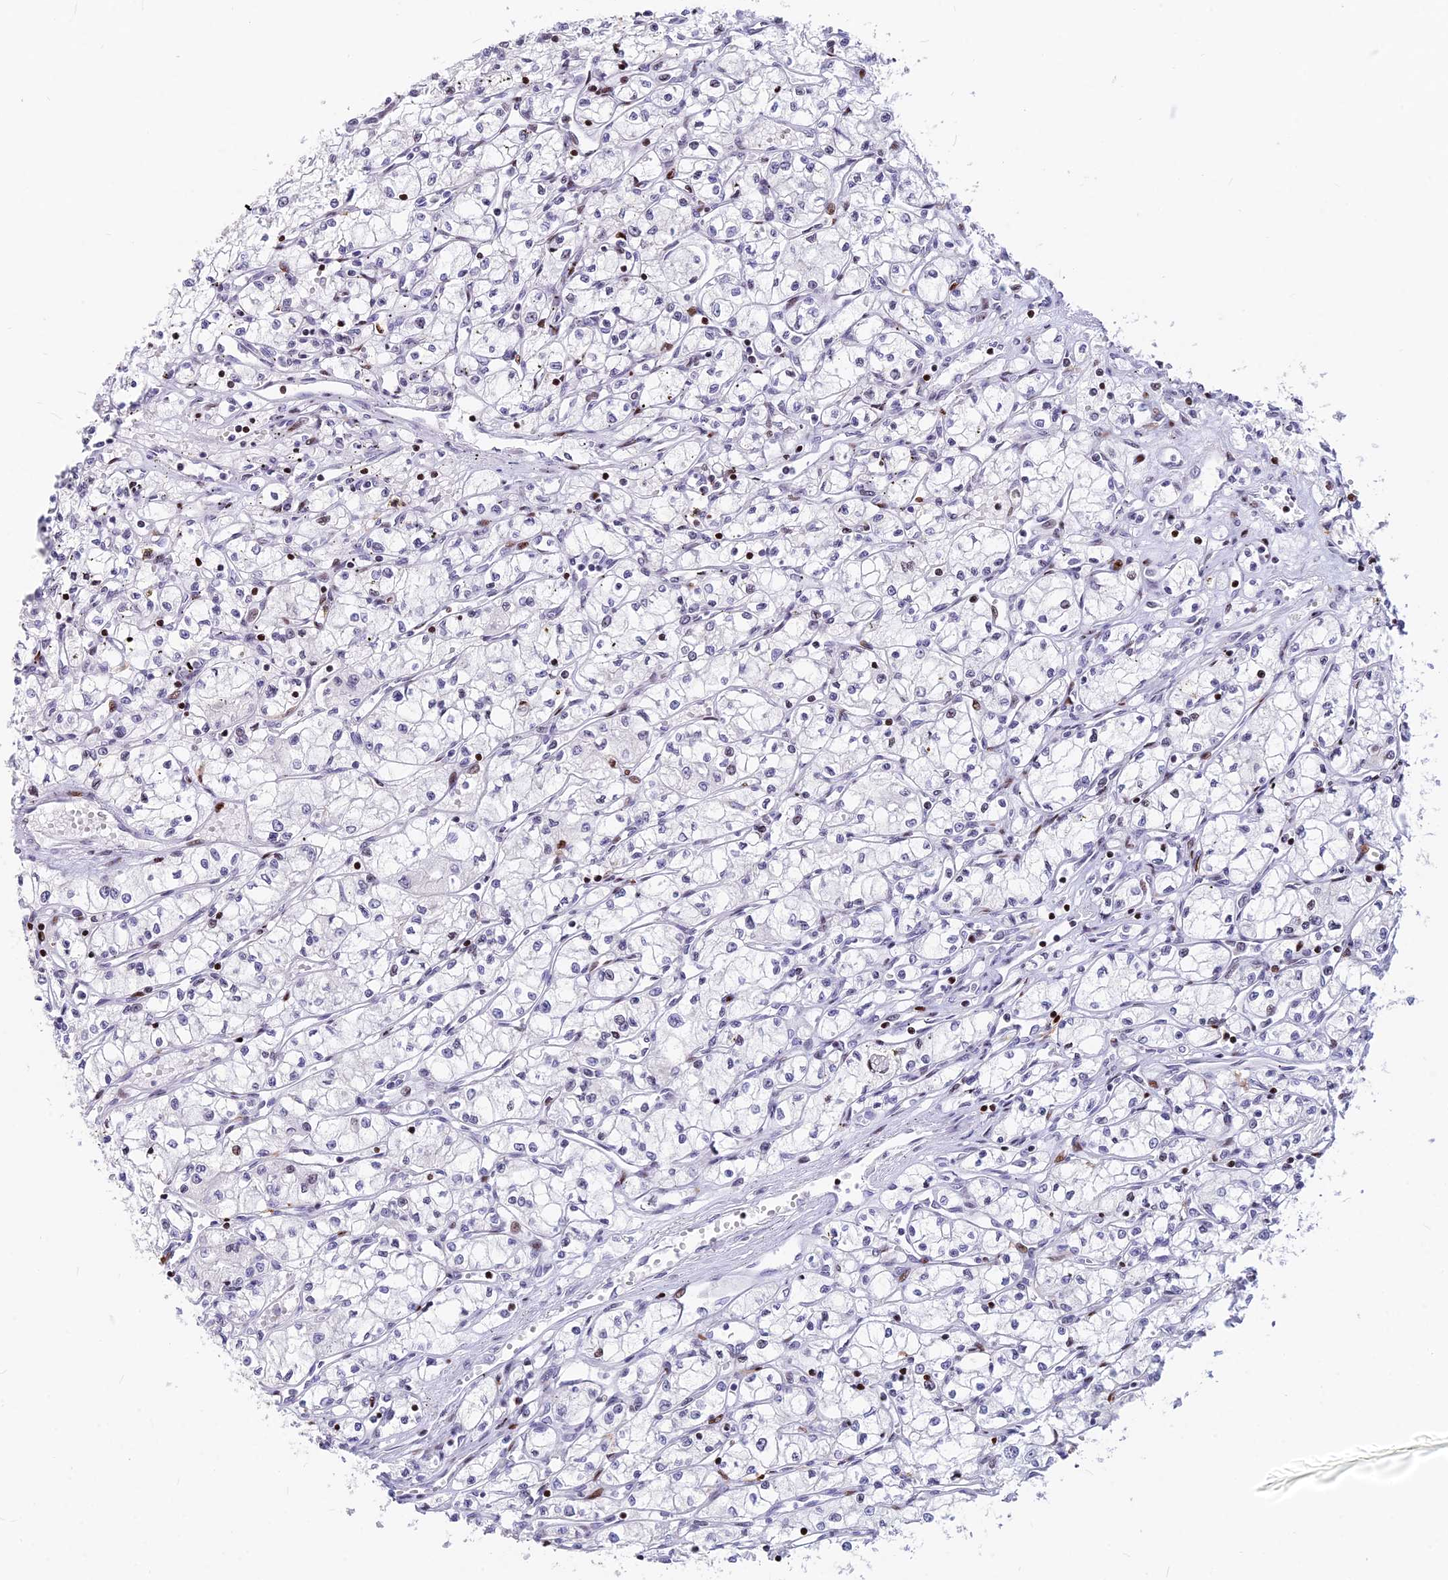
{"staining": {"intensity": "negative", "quantity": "none", "location": "none"}, "tissue": "renal cancer", "cell_type": "Tumor cells", "image_type": "cancer", "snomed": [{"axis": "morphology", "description": "Adenocarcinoma, NOS"}, {"axis": "topography", "description": "Kidney"}], "caption": "Immunohistochemistry micrograph of neoplastic tissue: human renal cancer (adenocarcinoma) stained with DAB (3,3'-diaminobenzidine) reveals no significant protein staining in tumor cells.", "gene": "PRPS1", "patient": {"sex": "male", "age": 59}}